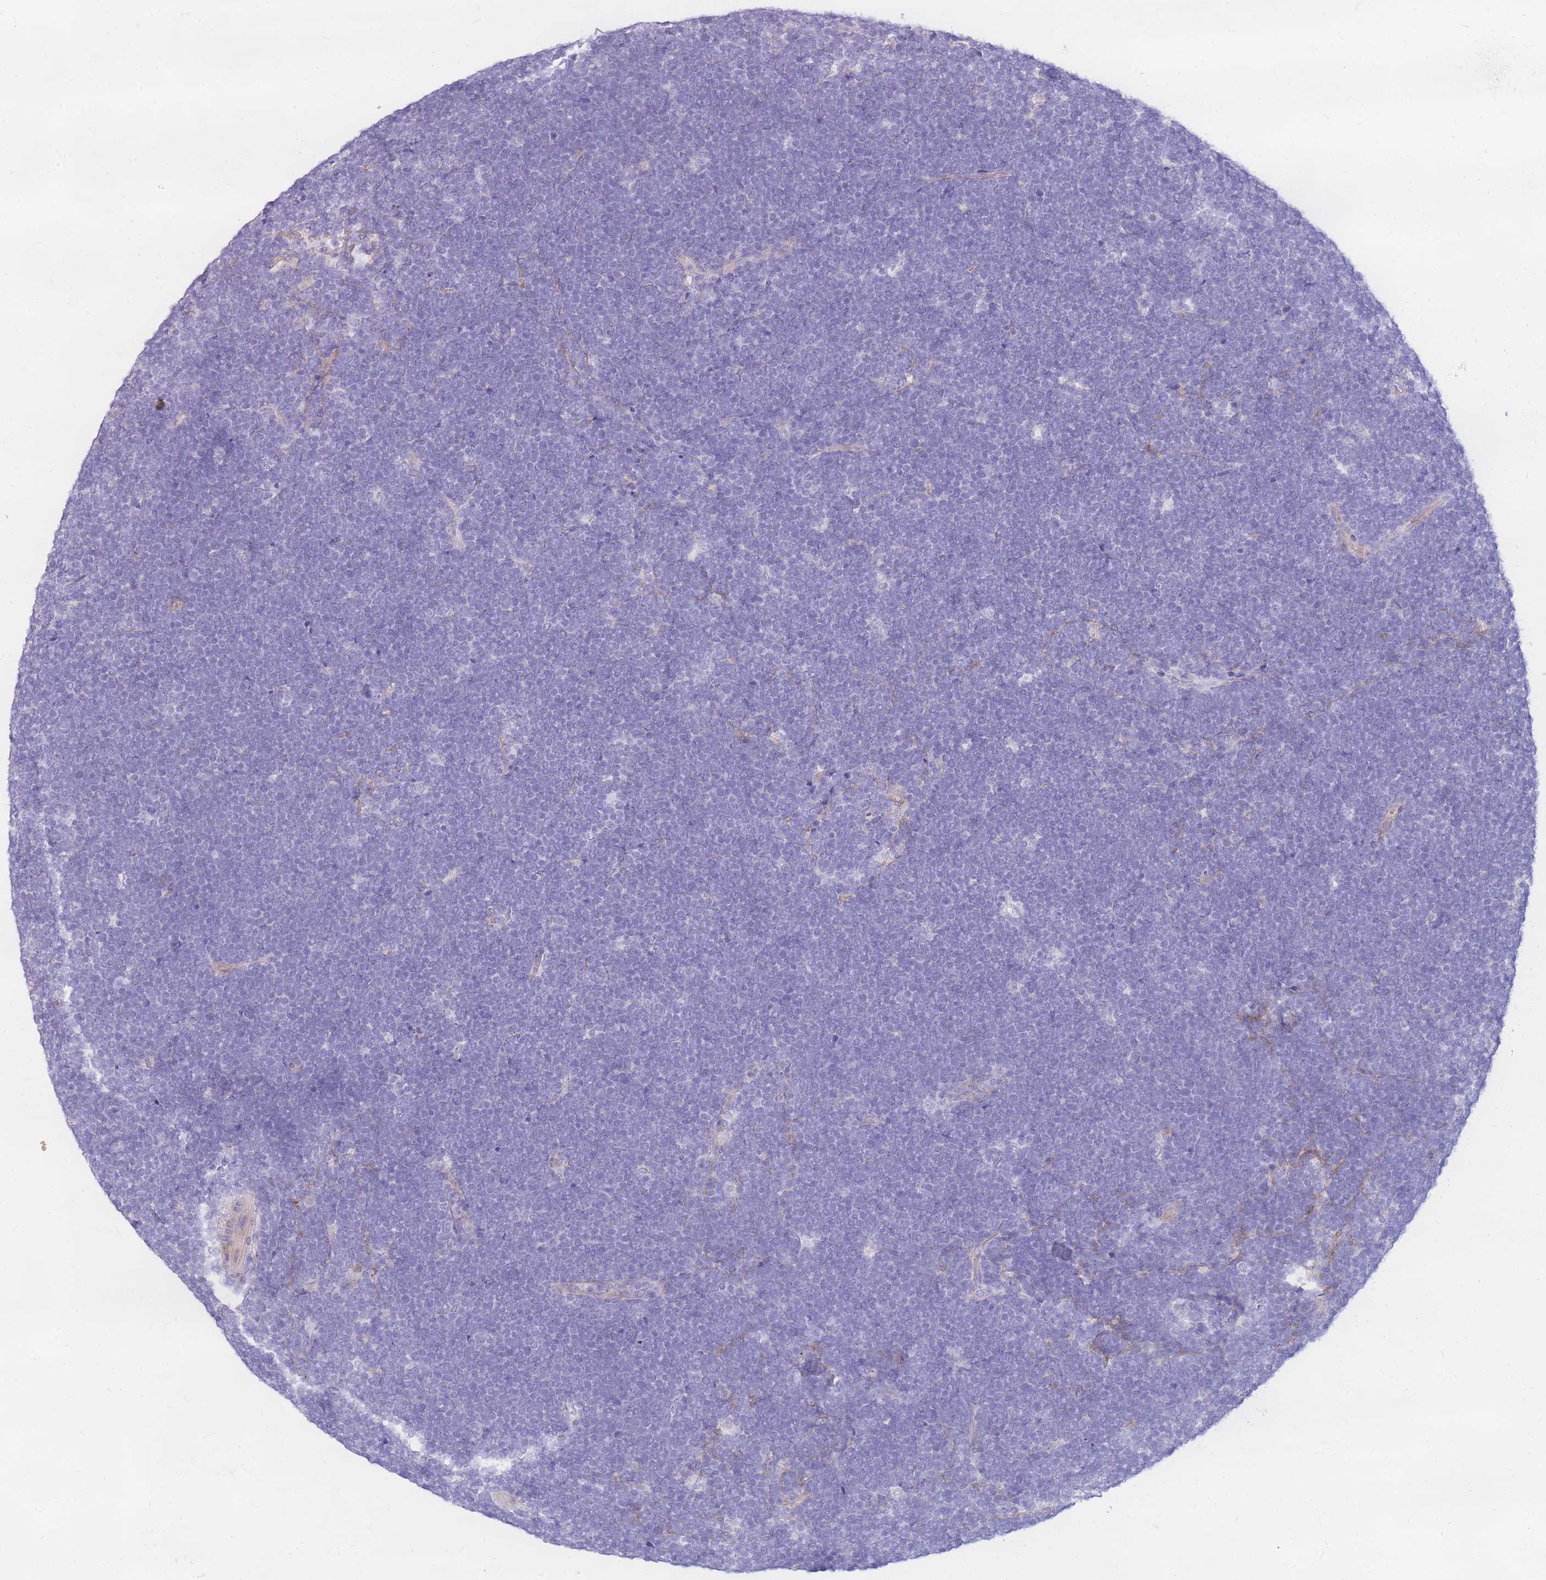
{"staining": {"intensity": "negative", "quantity": "none", "location": "none"}, "tissue": "lymphoma", "cell_type": "Tumor cells", "image_type": "cancer", "snomed": [{"axis": "morphology", "description": "Malignant lymphoma, non-Hodgkin's type, High grade"}, {"axis": "topography", "description": "Lymph node"}], "caption": "Immunohistochemistry image of neoplastic tissue: high-grade malignant lymphoma, non-Hodgkin's type stained with DAB demonstrates no significant protein staining in tumor cells.", "gene": "MTSS2", "patient": {"sex": "male", "age": 13}}